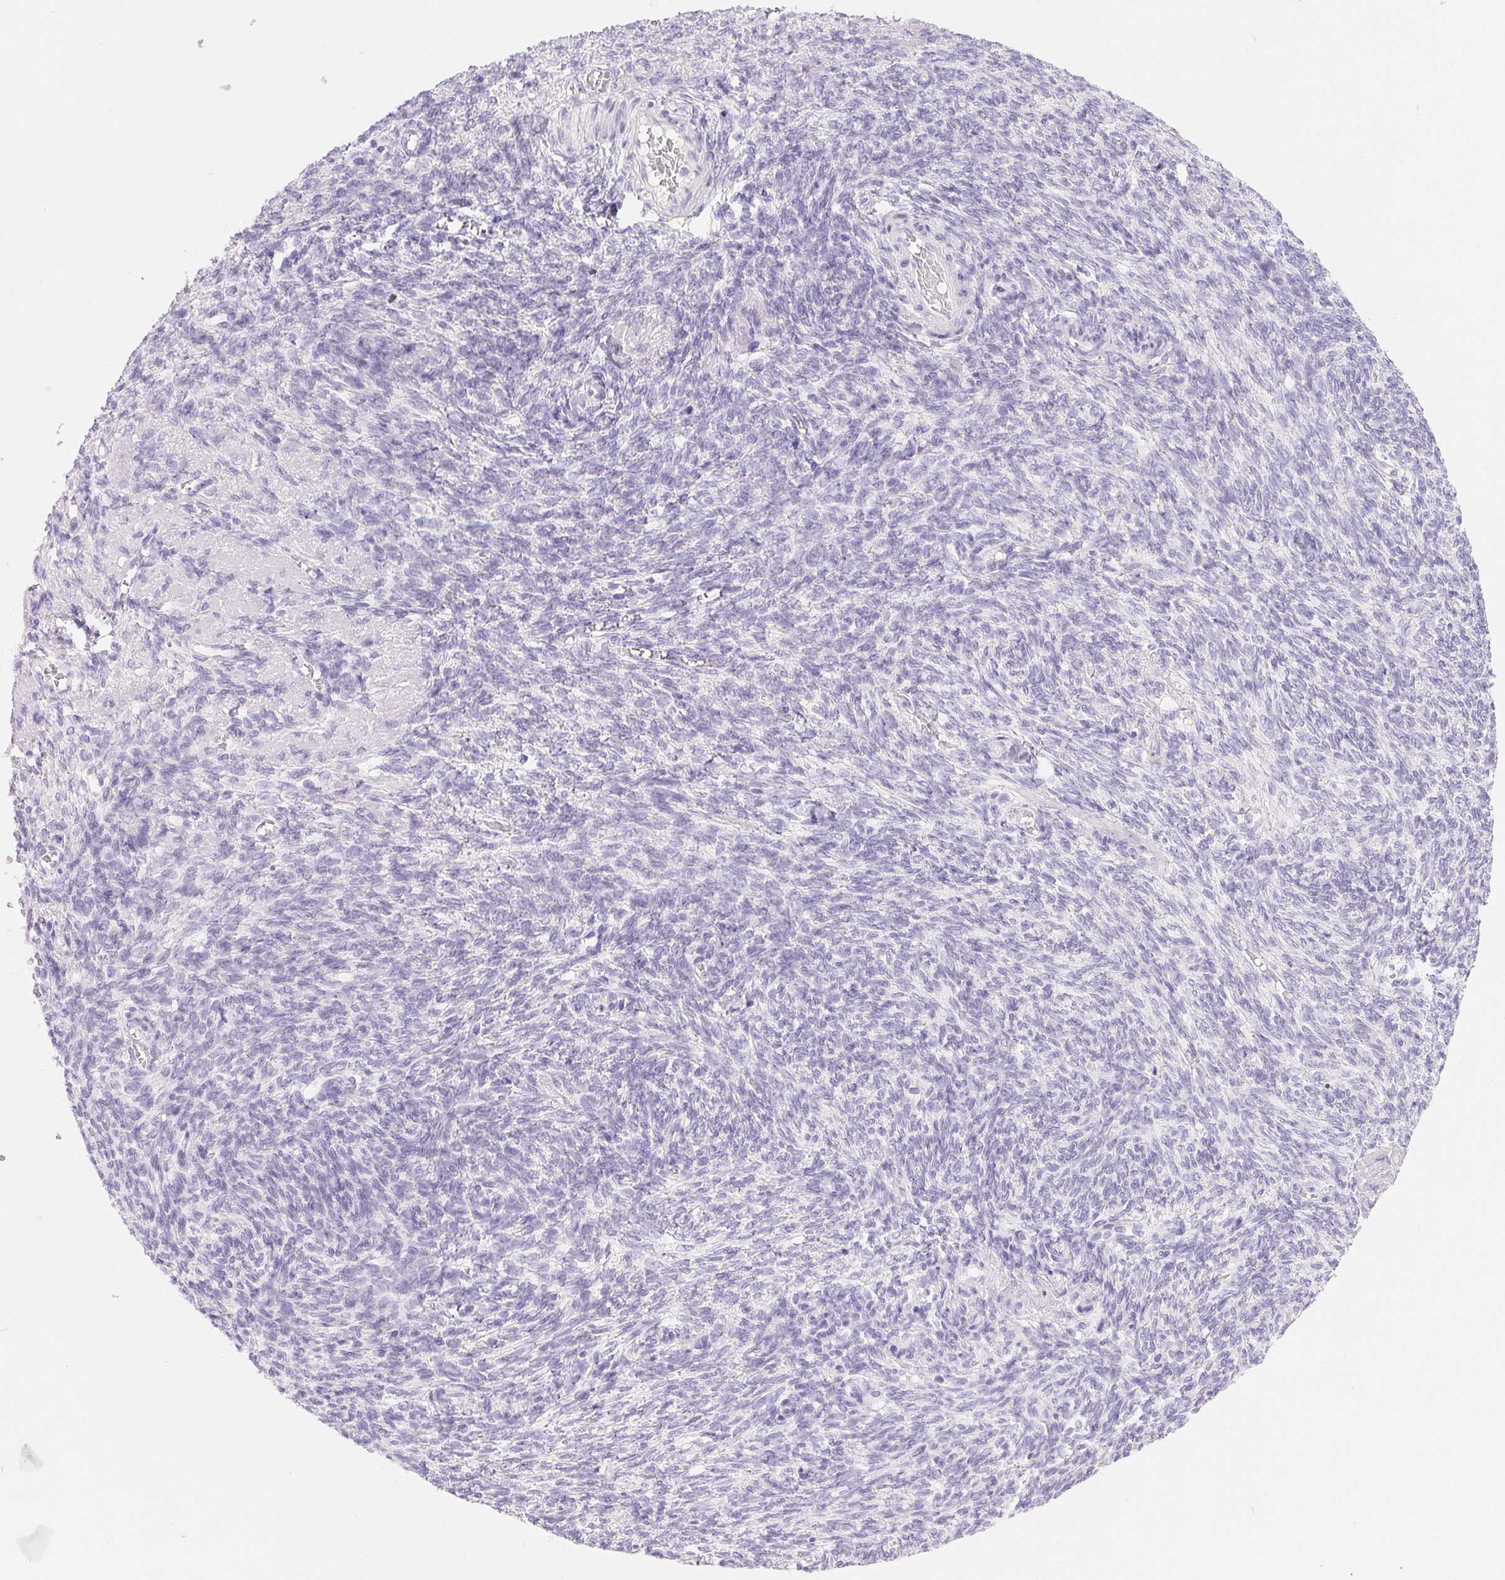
{"staining": {"intensity": "negative", "quantity": "none", "location": "none"}, "tissue": "ovarian cancer", "cell_type": "Tumor cells", "image_type": "cancer", "snomed": [{"axis": "morphology", "description": "Cystadenocarcinoma, serous, NOS"}, {"axis": "topography", "description": "Ovary"}], "caption": "Immunohistochemistry image of neoplastic tissue: human ovarian cancer (serous cystadenocarcinoma) stained with DAB (3,3'-diaminobenzidine) displays no significant protein staining in tumor cells.", "gene": "CLDN16", "patient": {"sex": "female", "age": 60}}